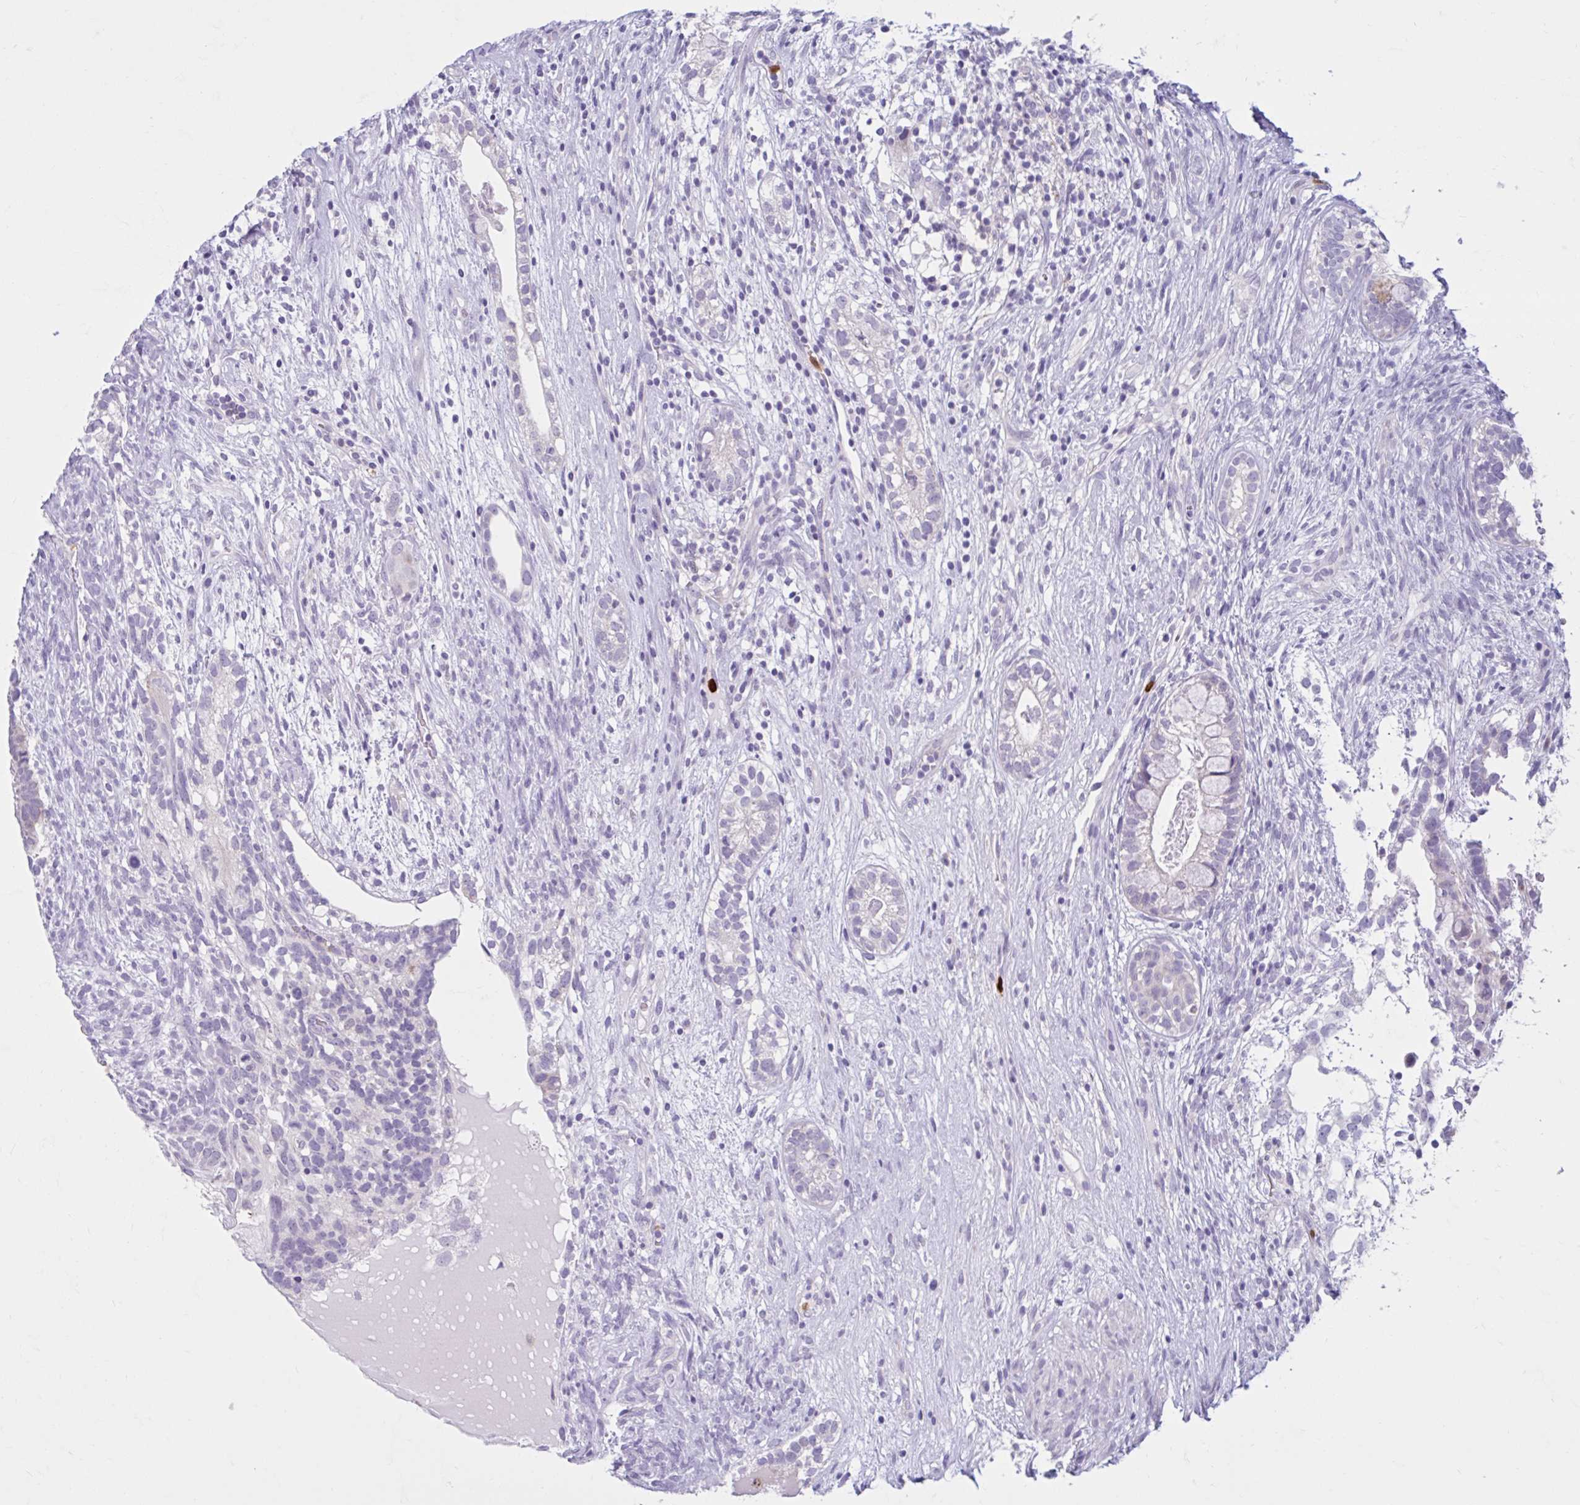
{"staining": {"intensity": "negative", "quantity": "none", "location": "none"}, "tissue": "testis cancer", "cell_type": "Tumor cells", "image_type": "cancer", "snomed": [{"axis": "morphology", "description": "Seminoma, NOS"}, {"axis": "morphology", "description": "Carcinoma, Embryonal, NOS"}, {"axis": "topography", "description": "Testis"}], "caption": "Testis embryonal carcinoma stained for a protein using immunohistochemistry exhibits no positivity tumor cells.", "gene": "CEP120", "patient": {"sex": "male", "age": 41}}